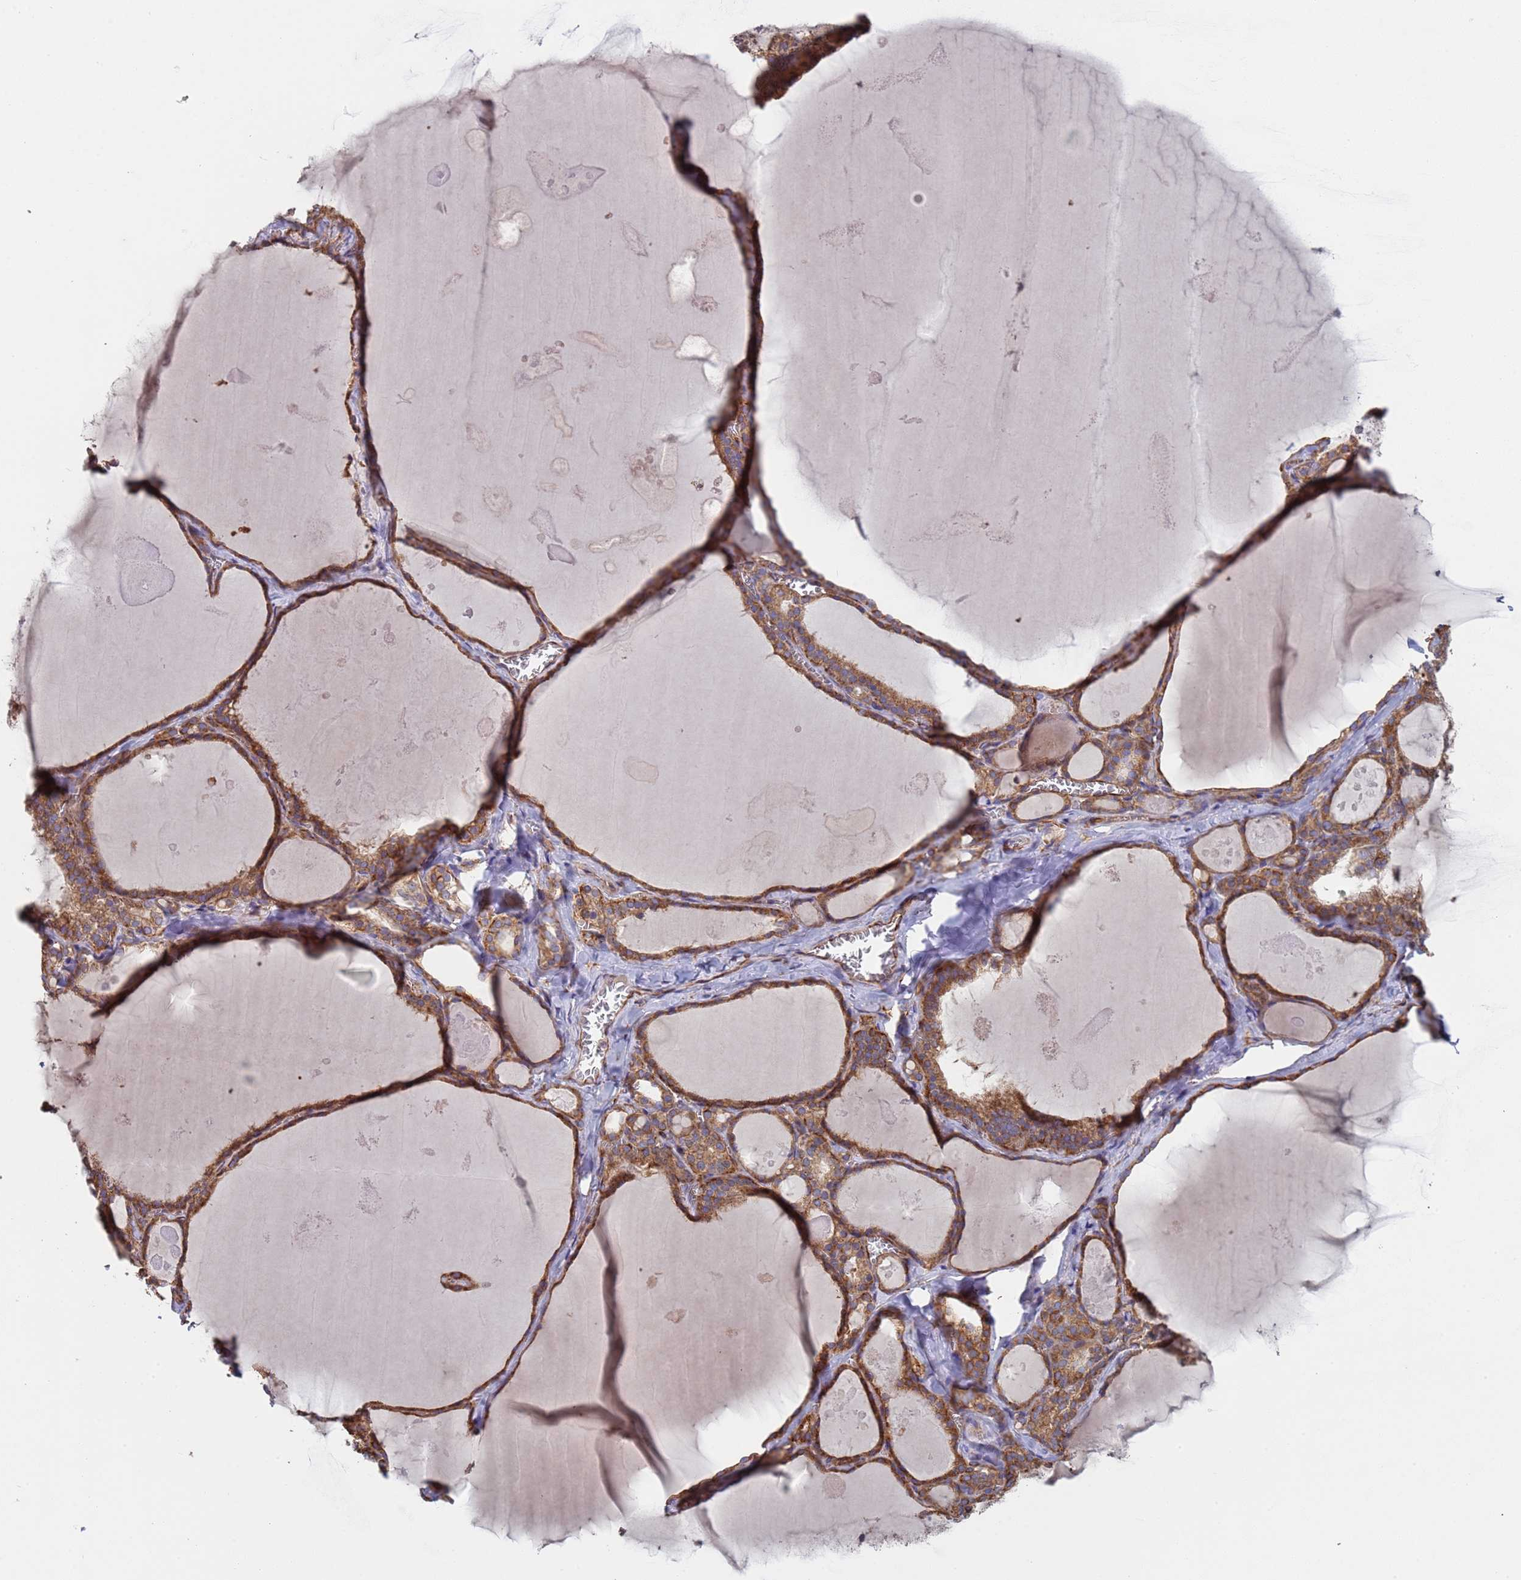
{"staining": {"intensity": "moderate", "quantity": ">75%", "location": "cytoplasmic/membranous"}, "tissue": "thyroid gland", "cell_type": "Glandular cells", "image_type": "normal", "snomed": [{"axis": "morphology", "description": "Normal tissue, NOS"}, {"axis": "topography", "description": "Thyroid gland"}], "caption": "A medium amount of moderate cytoplasmic/membranous expression is identified in approximately >75% of glandular cells in normal thyroid gland.", "gene": "NUDT12", "patient": {"sex": "male", "age": 56}}